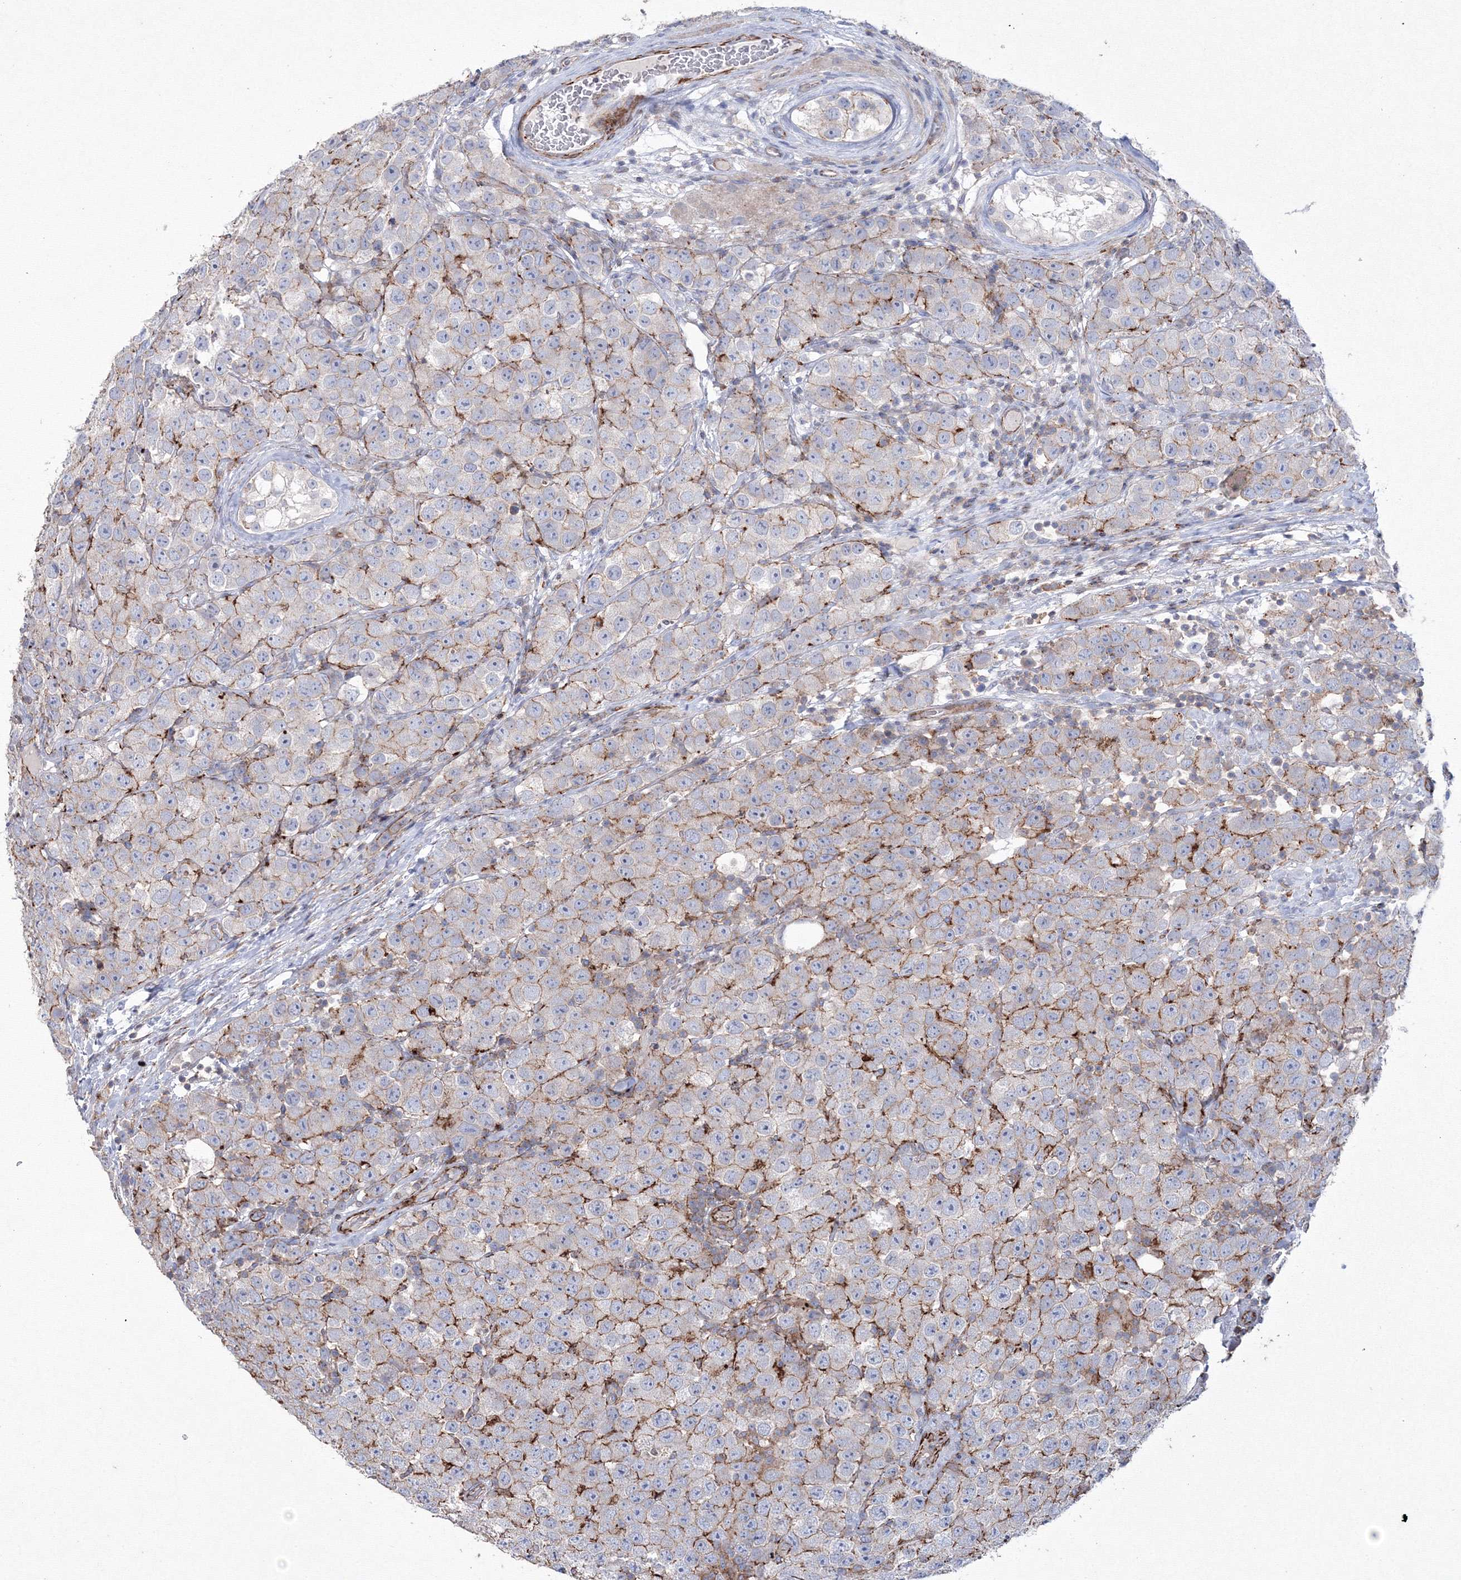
{"staining": {"intensity": "moderate", "quantity": "25%-75%", "location": "cytoplasmic/membranous"}, "tissue": "testis cancer", "cell_type": "Tumor cells", "image_type": "cancer", "snomed": [{"axis": "morphology", "description": "Seminoma, NOS"}, {"axis": "topography", "description": "Testis"}], "caption": "Immunohistochemical staining of human seminoma (testis) exhibits medium levels of moderate cytoplasmic/membranous positivity in approximately 25%-75% of tumor cells.", "gene": "GPR82", "patient": {"sex": "male", "age": 28}}